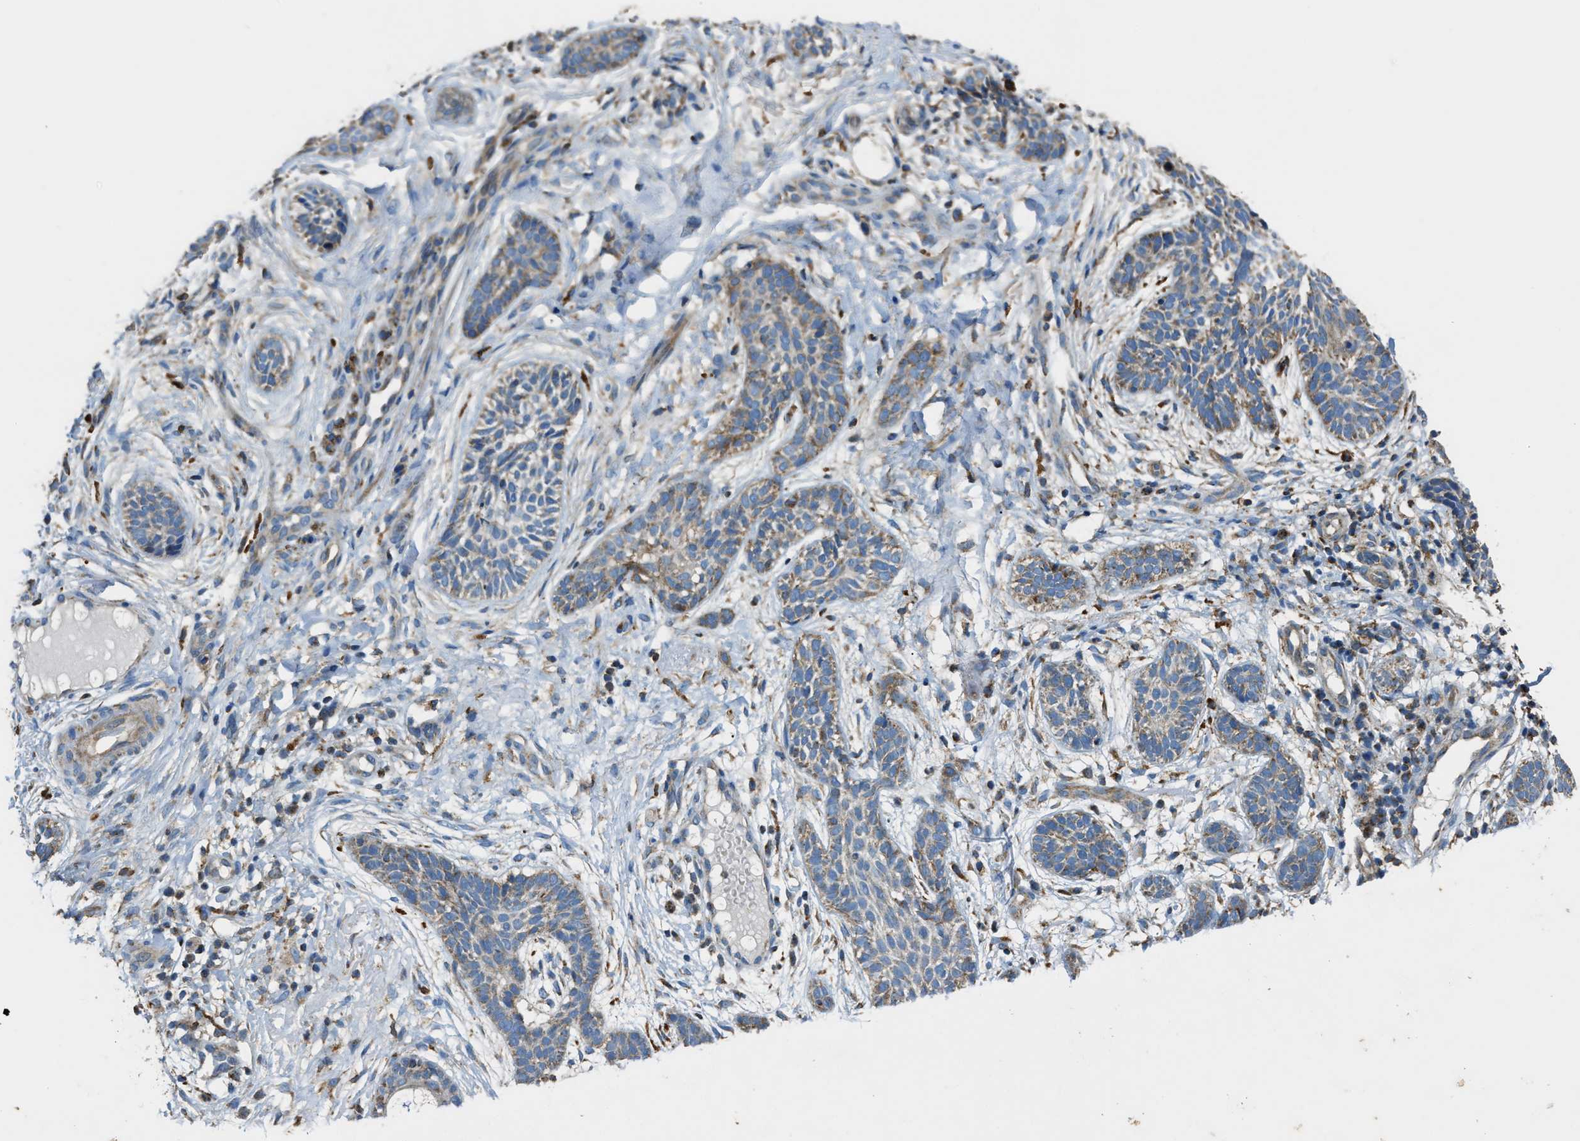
{"staining": {"intensity": "moderate", "quantity": ">75%", "location": "cytoplasmic/membranous"}, "tissue": "skin cancer", "cell_type": "Tumor cells", "image_type": "cancer", "snomed": [{"axis": "morphology", "description": "Normal tissue, NOS"}, {"axis": "morphology", "description": "Basal cell carcinoma"}, {"axis": "topography", "description": "Skin"}], "caption": "A high-resolution micrograph shows IHC staining of skin cancer, which shows moderate cytoplasmic/membranous expression in approximately >75% of tumor cells.", "gene": "SLC25A11", "patient": {"sex": "male", "age": 63}}